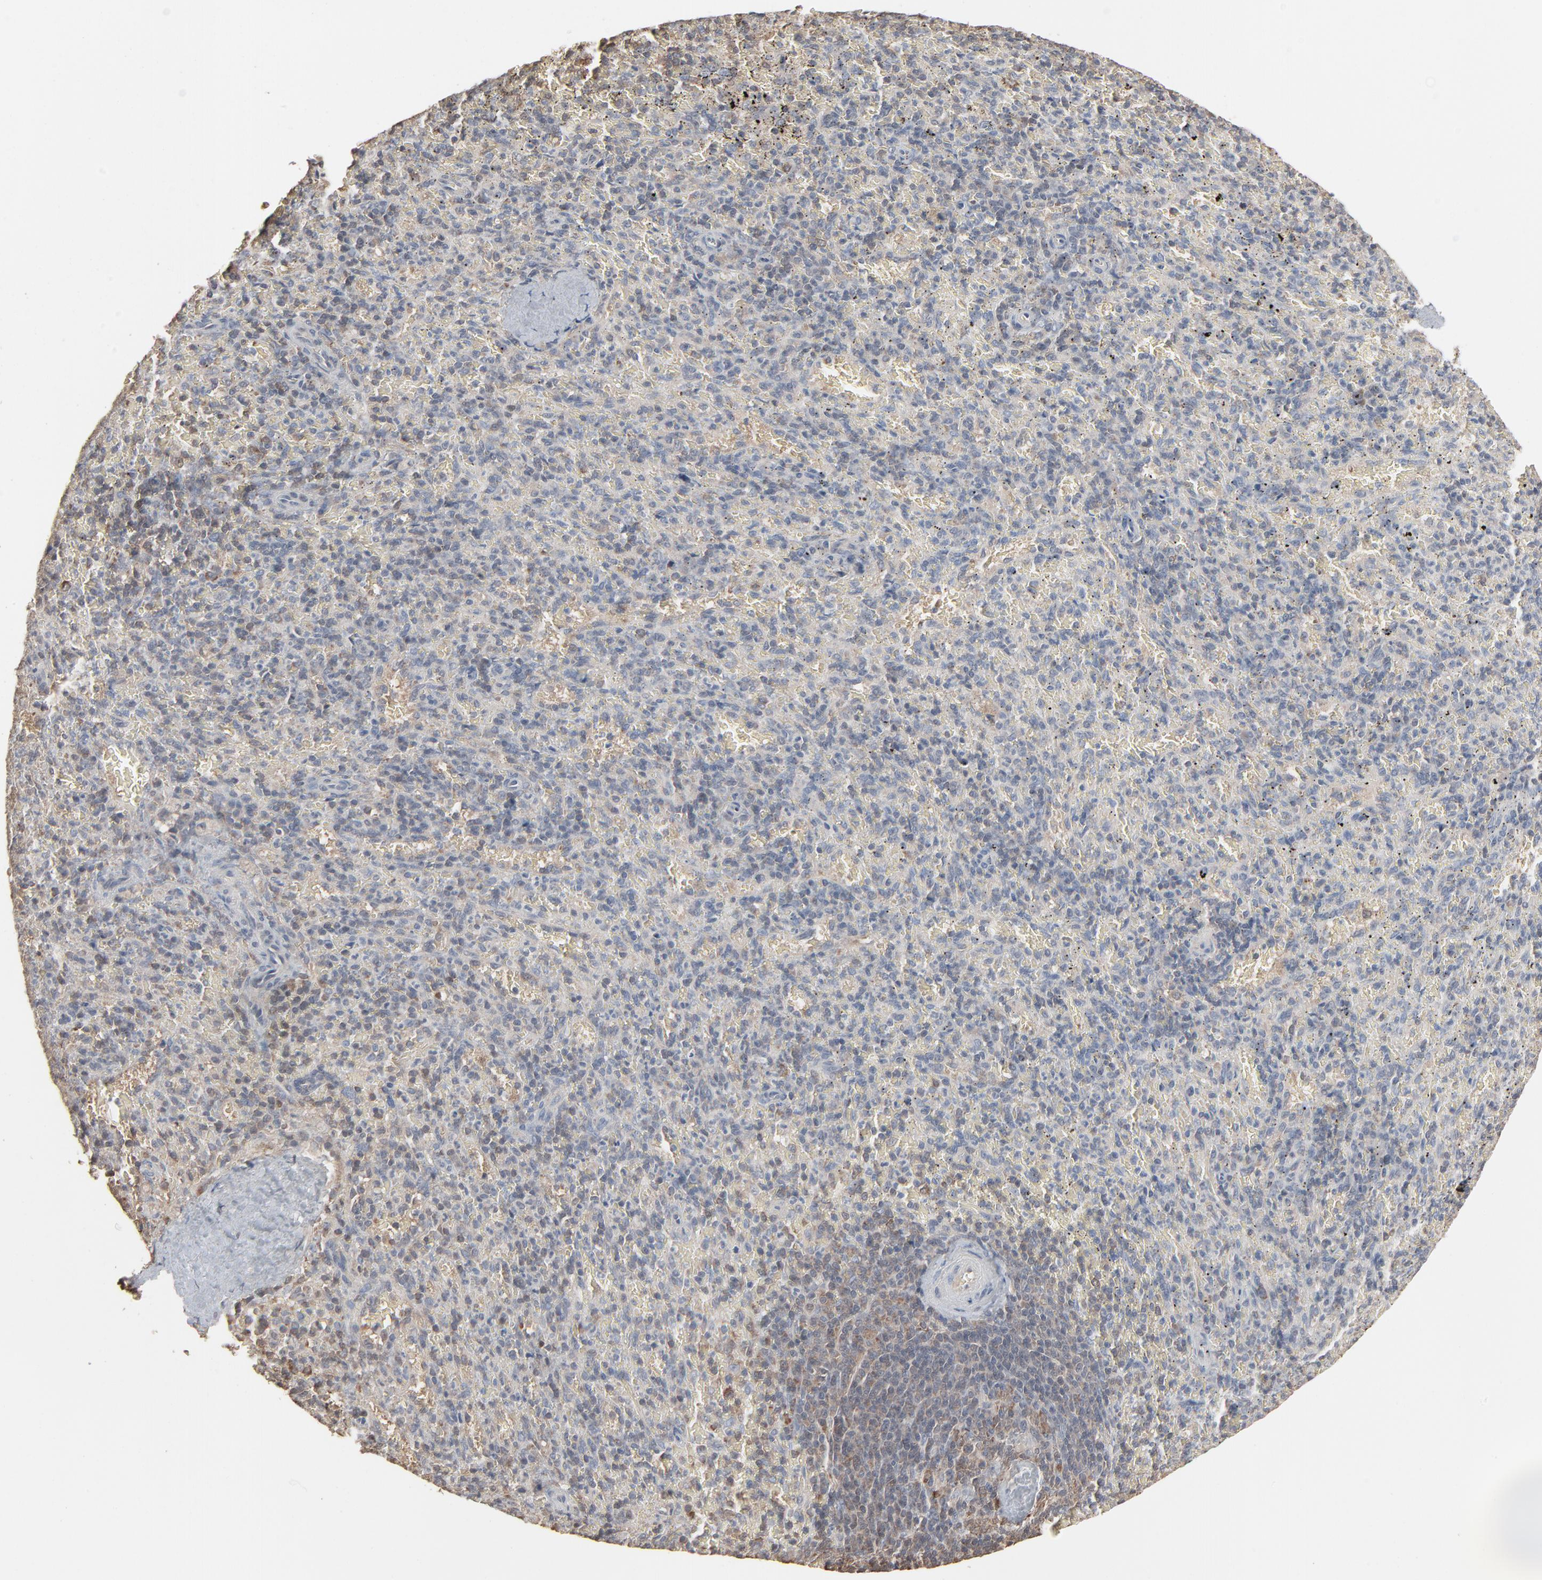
{"staining": {"intensity": "weak", "quantity": "<25%", "location": "cytoplasmic/membranous"}, "tissue": "spleen", "cell_type": "Cells in red pulp", "image_type": "normal", "snomed": [{"axis": "morphology", "description": "Normal tissue, NOS"}, {"axis": "topography", "description": "Spleen"}], "caption": "IHC micrograph of benign spleen: human spleen stained with DAB (3,3'-diaminobenzidine) reveals no significant protein expression in cells in red pulp.", "gene": "CCT5", "patient": {"sex": "female", "age": 43}}